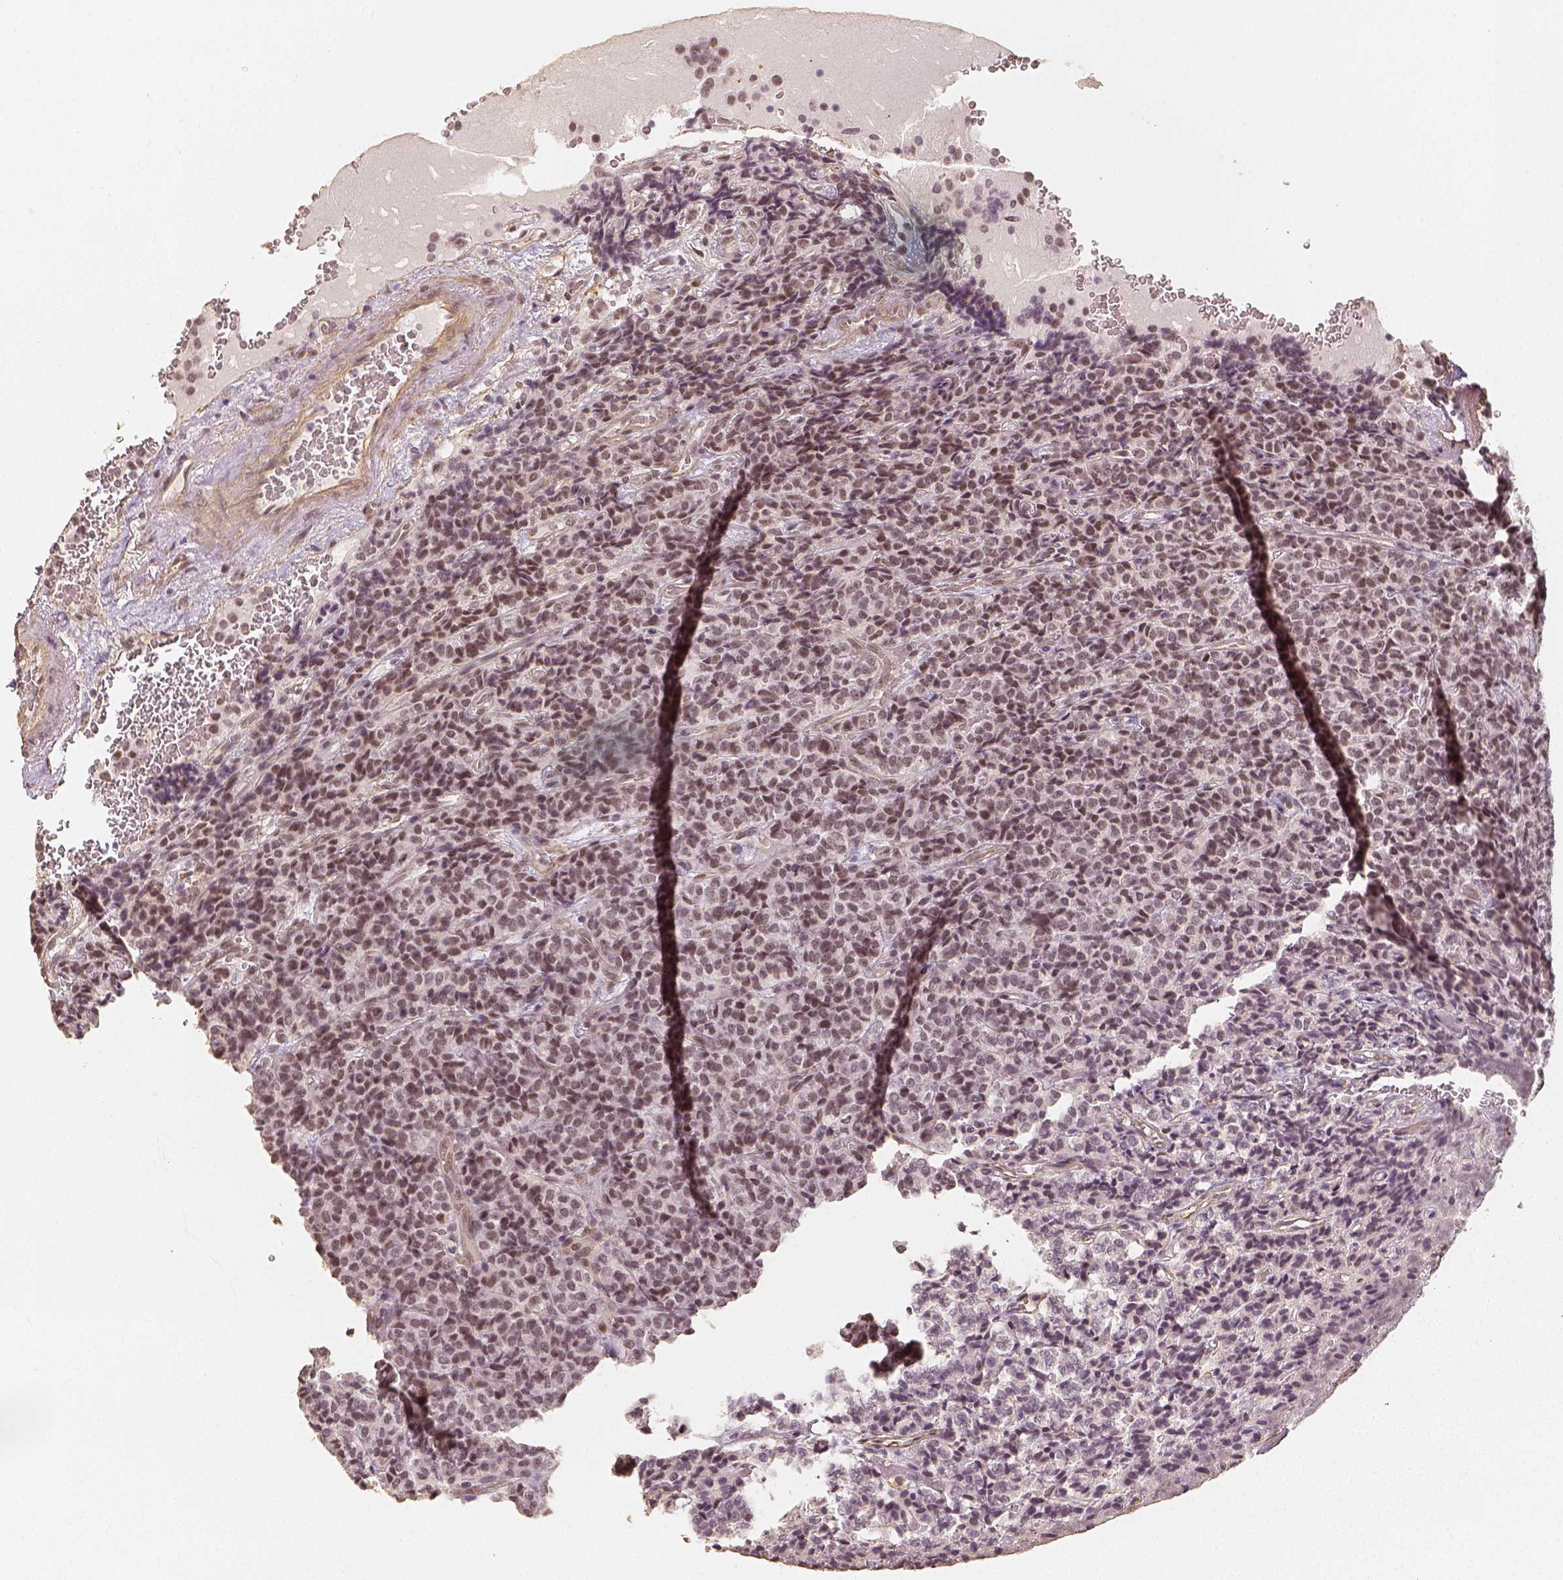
{"staining": {"intensity": "moderate", "quantity": ">75%", "location": "nuclear"}, "tissue": "carcinoid", "cell_type": "Tumor cells", "image_type": "cancer", "snomed": [{"axis": "morphology", "description": "Carcinoid, malignant, NOS"}, {"axis": "topography", "description": "Pancreas"}], "caption": "There is medium levels of moderate nuclear positivity in tumor cells of malignant carcinoid, as demonstrated by immunohistochemical staining (brown color).", "gene": "HDAC1", "patient": {"sex": "male", "age": 36}}